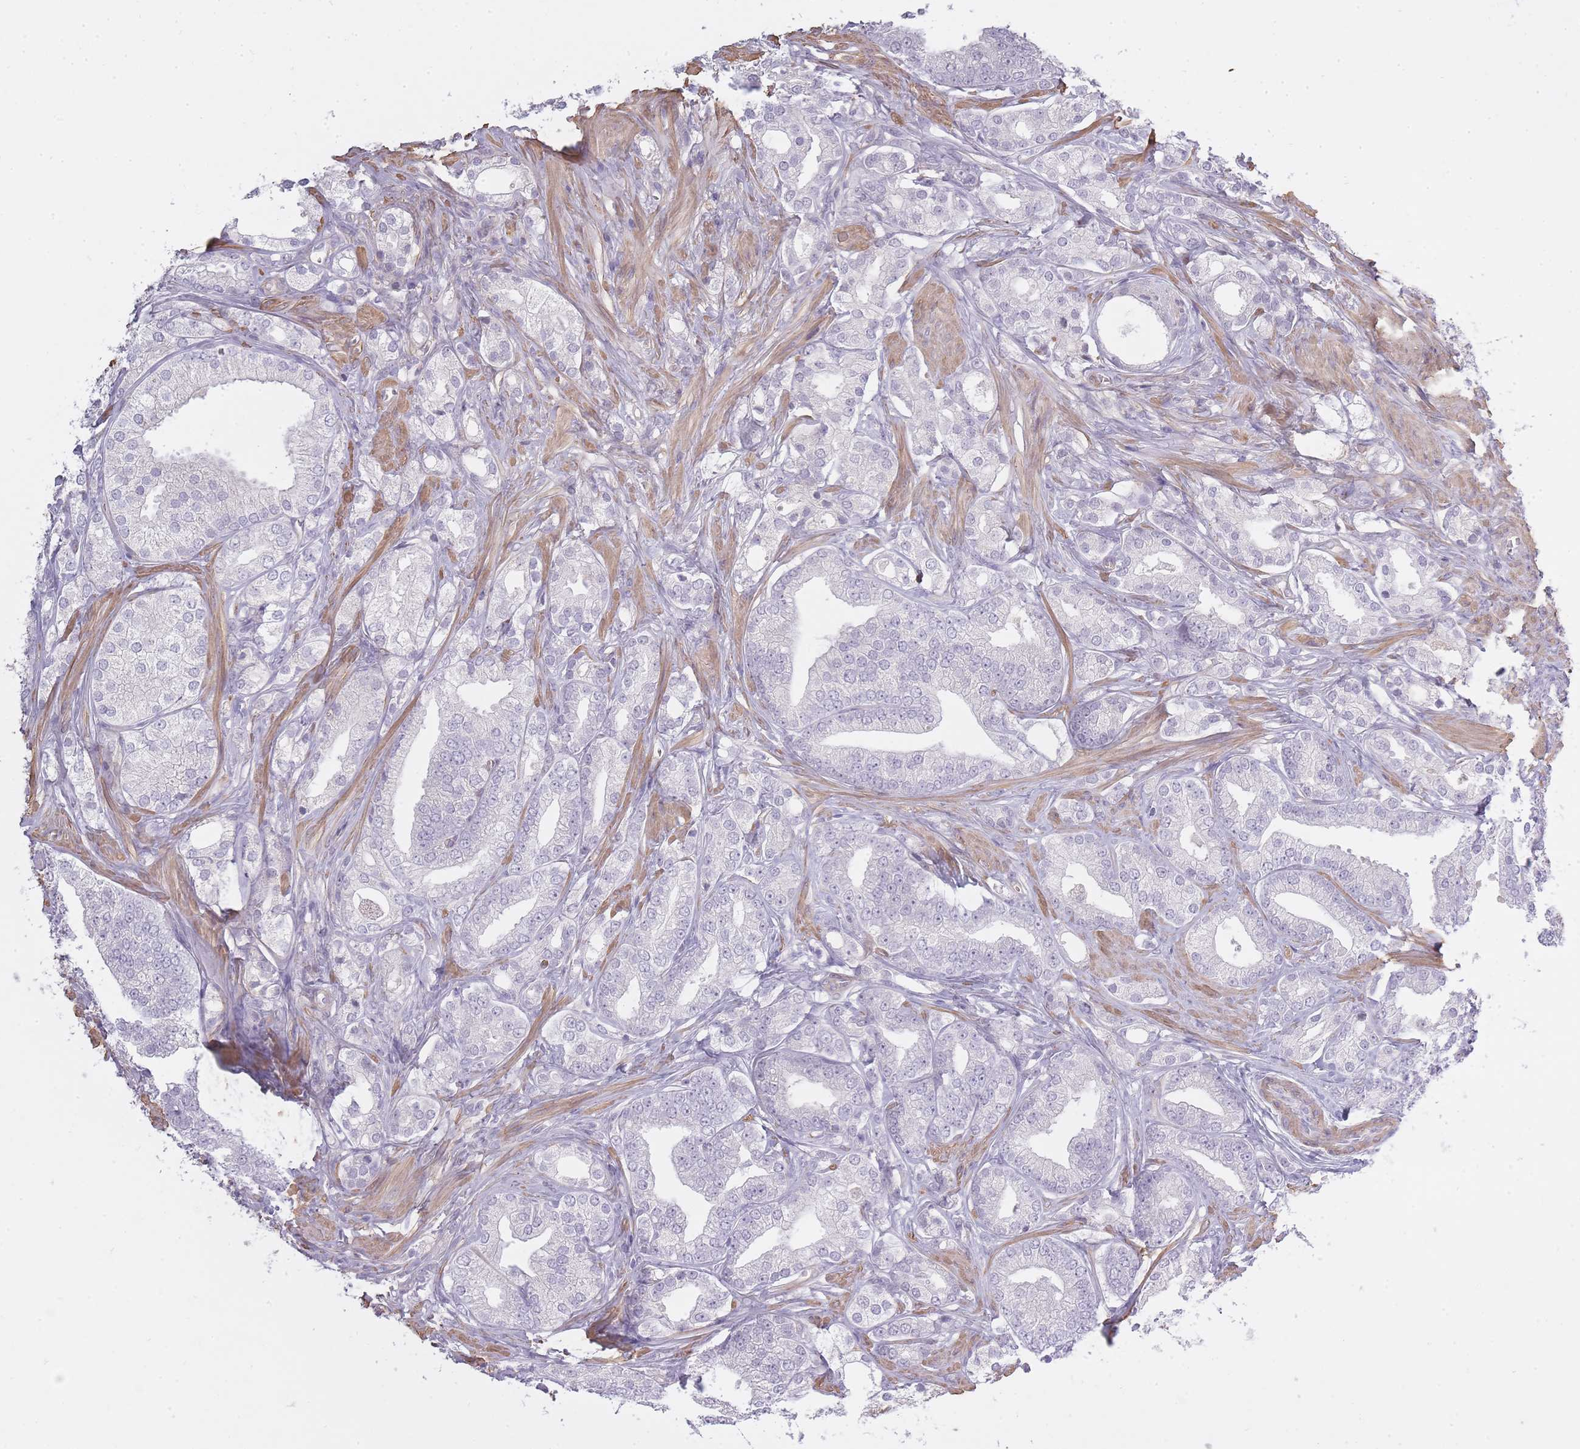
{"staining": {"intensity": "negative", "quantity": "none", "location": "none"}, "tissue": "prostate cancer", "cell_type": "Tumor cells", "image_type": "cancer", "snomed": [{"axis": "morphology", "description": "Adenocarcinoma, High grade"}, {"axis": "topography", "description": "Prostate"}], "caption": "A micrograph of human prostate high-grade adenocarcinoma is negative for staining in tumor cells. The staining is performed using DAB (3,3'-diaminobenzidine) brown chromogen with nuclei counter-stained in using hematoxylin.", "gene": "SLC8A2", "patient": {"sex": "male", "age": 50}}